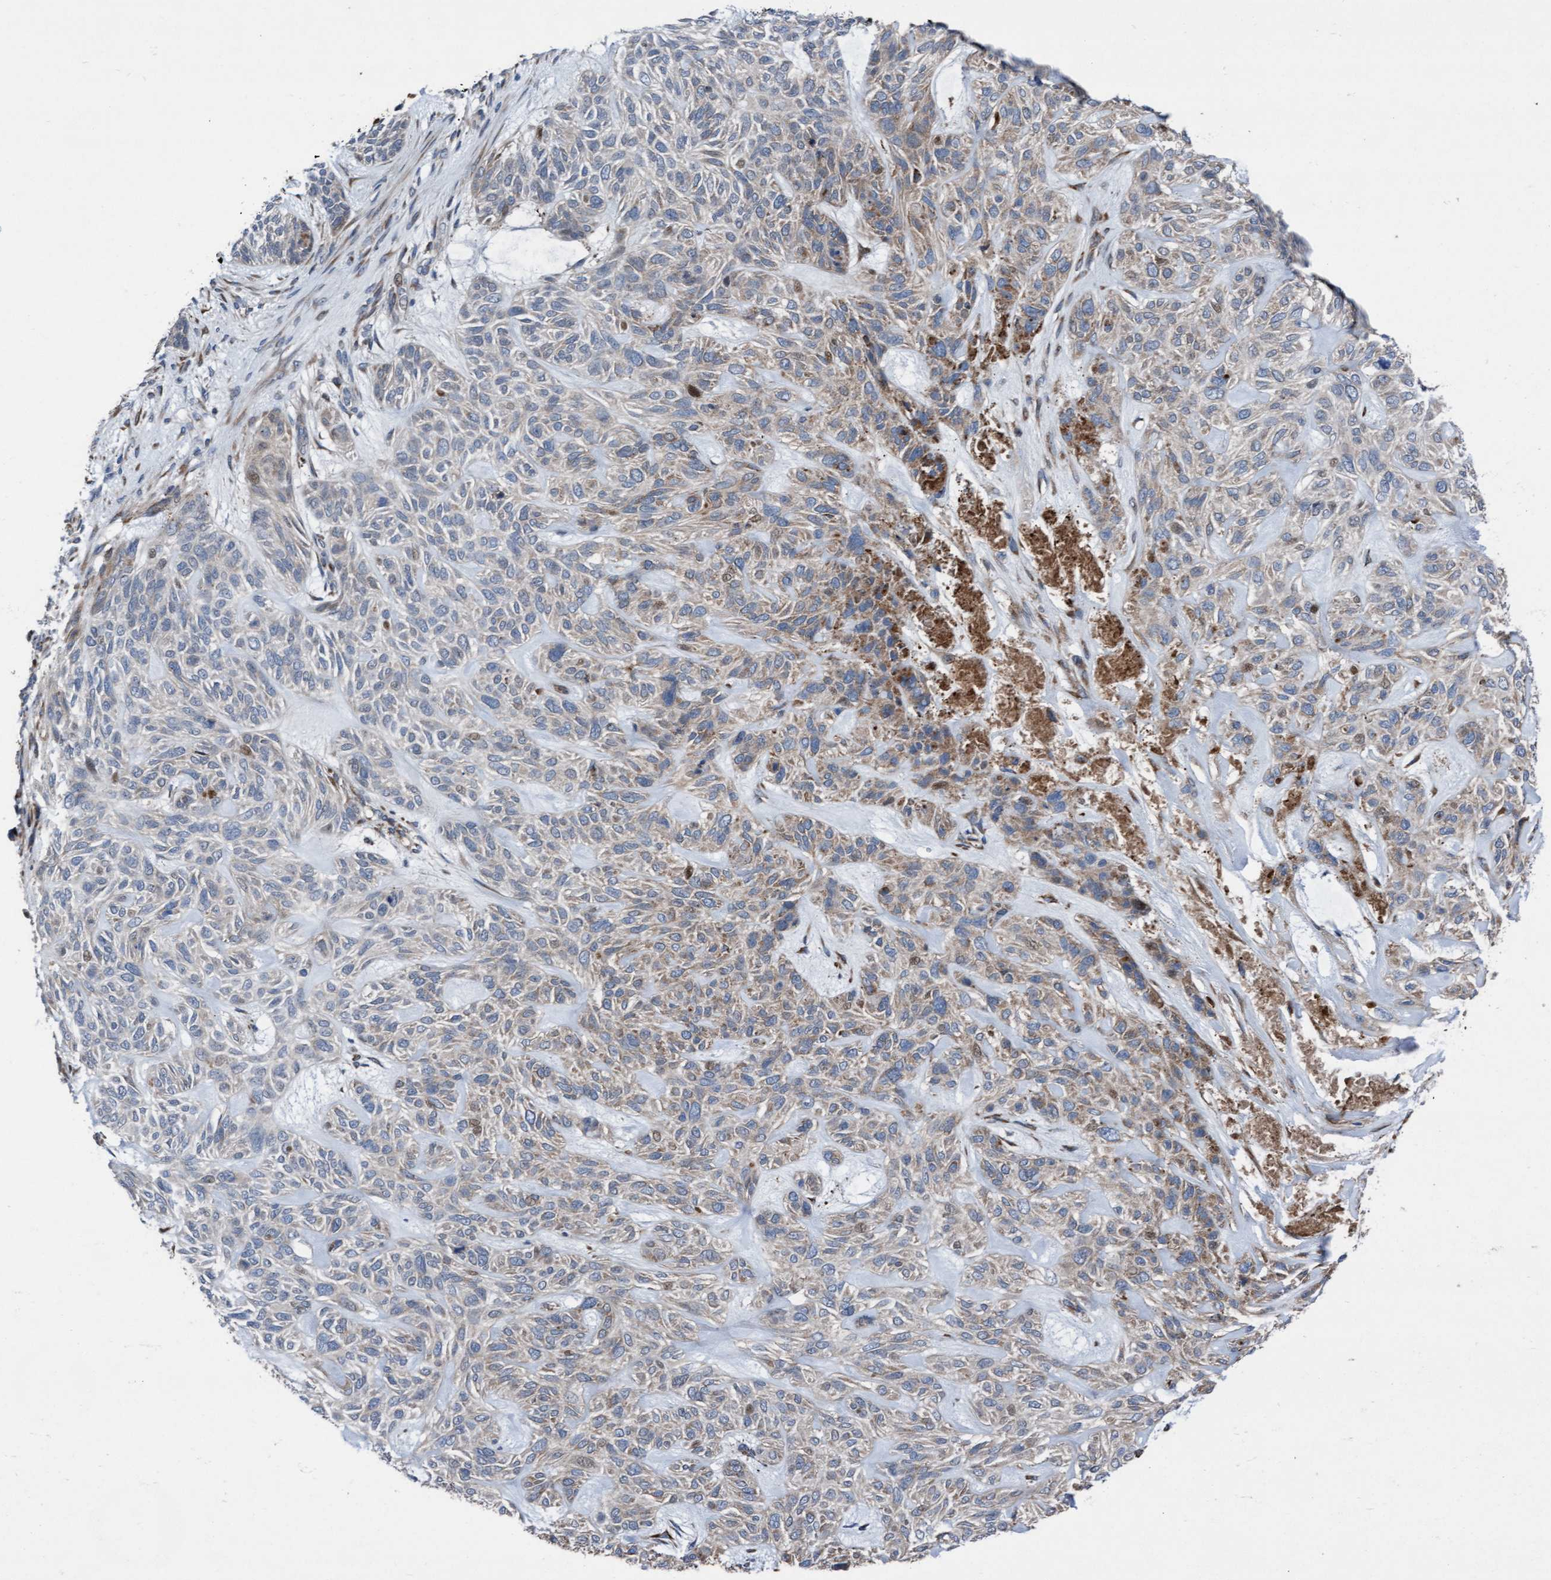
{"staining": {"intensity": "weak", "quantity": "<25%", "location": "cytoplasmic/membranous"}, "tissue": "skin cancer", "cell_type": "Tumor cells", "image_type": "cancer", "snomed": [{"axis": "morphology", "description": "Basal cell carcinoma"}, {"axis": "topography", "description": "Skin"}], "caption": "Tumor cells are negative for protein expression in human skin basal cell carcinoma. The staining is performed using DAB (3,3'-diaminobenzidine) brown chromogen with nuclei counter-stained in using hematoxylin.", "gene": "KLHL26", "patient": {"sex": "male", "age": 55}}